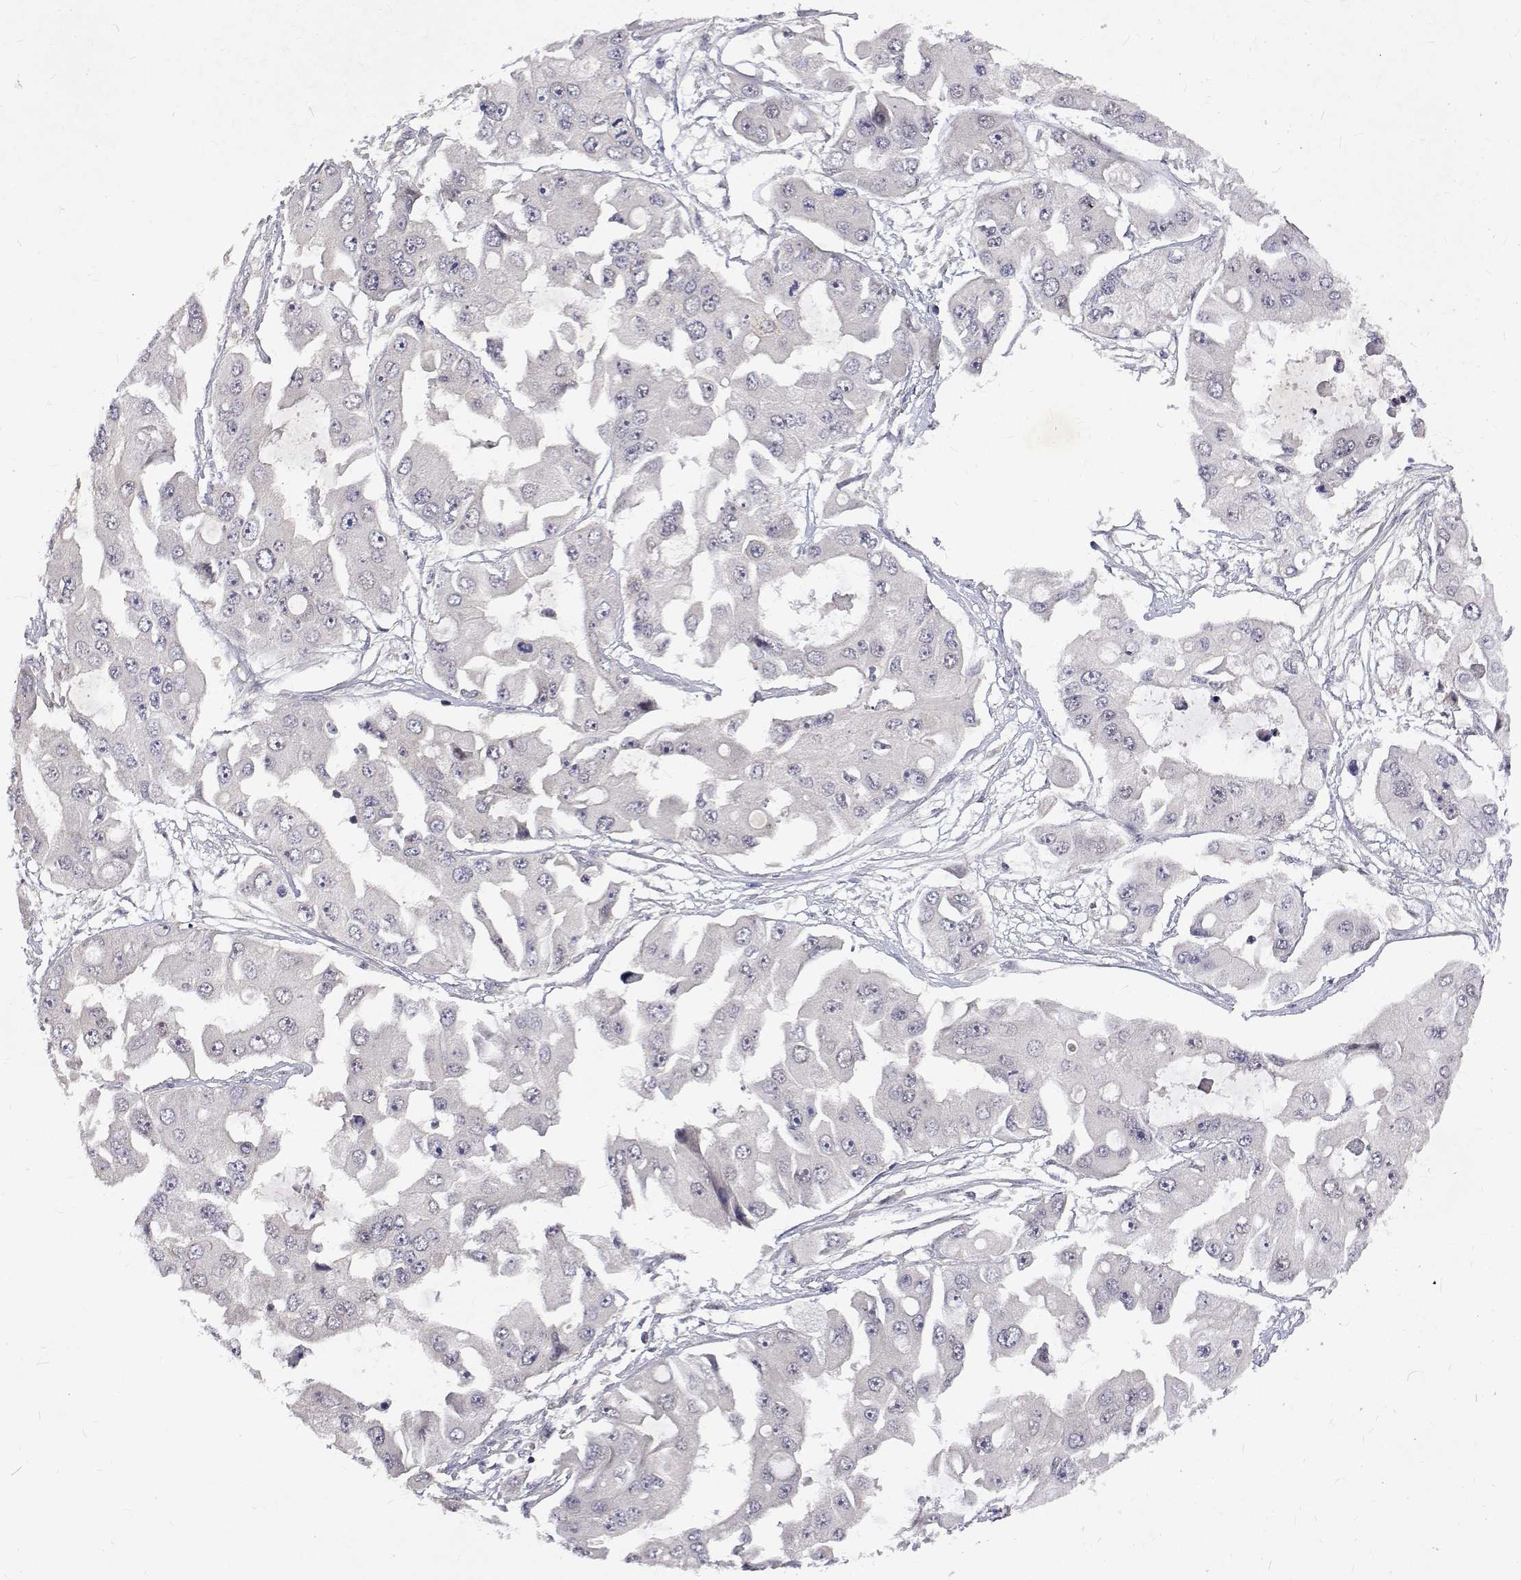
{"staining": {"intensity": "negative", "quantity": "none", "location": "none"}, "tissue": "ovarian cancer", "cell_type": "Tumor cells", "image_type": "cancer", "snomed": [{"axis": "morphology", "description": "Cystadenocarcinoma, serous, NOS"}, {"axis": "topography", "description": "Ovary"}], "caption": "A high-resolution histopathology image shows immunohistochemistry staining of serous cystadenocarcinoma (ovarian), which demonstrates no significant expression in tumor cells. The staining was performed using DAB (3,3'-diaminobenzidine) to visualize the protein expression in brown, while the nuclei were stained in blue with hematoxylin (Magnification: 20x).", "gene": "ALKBH8", "patient": {"sex": "female", "age": 56}}